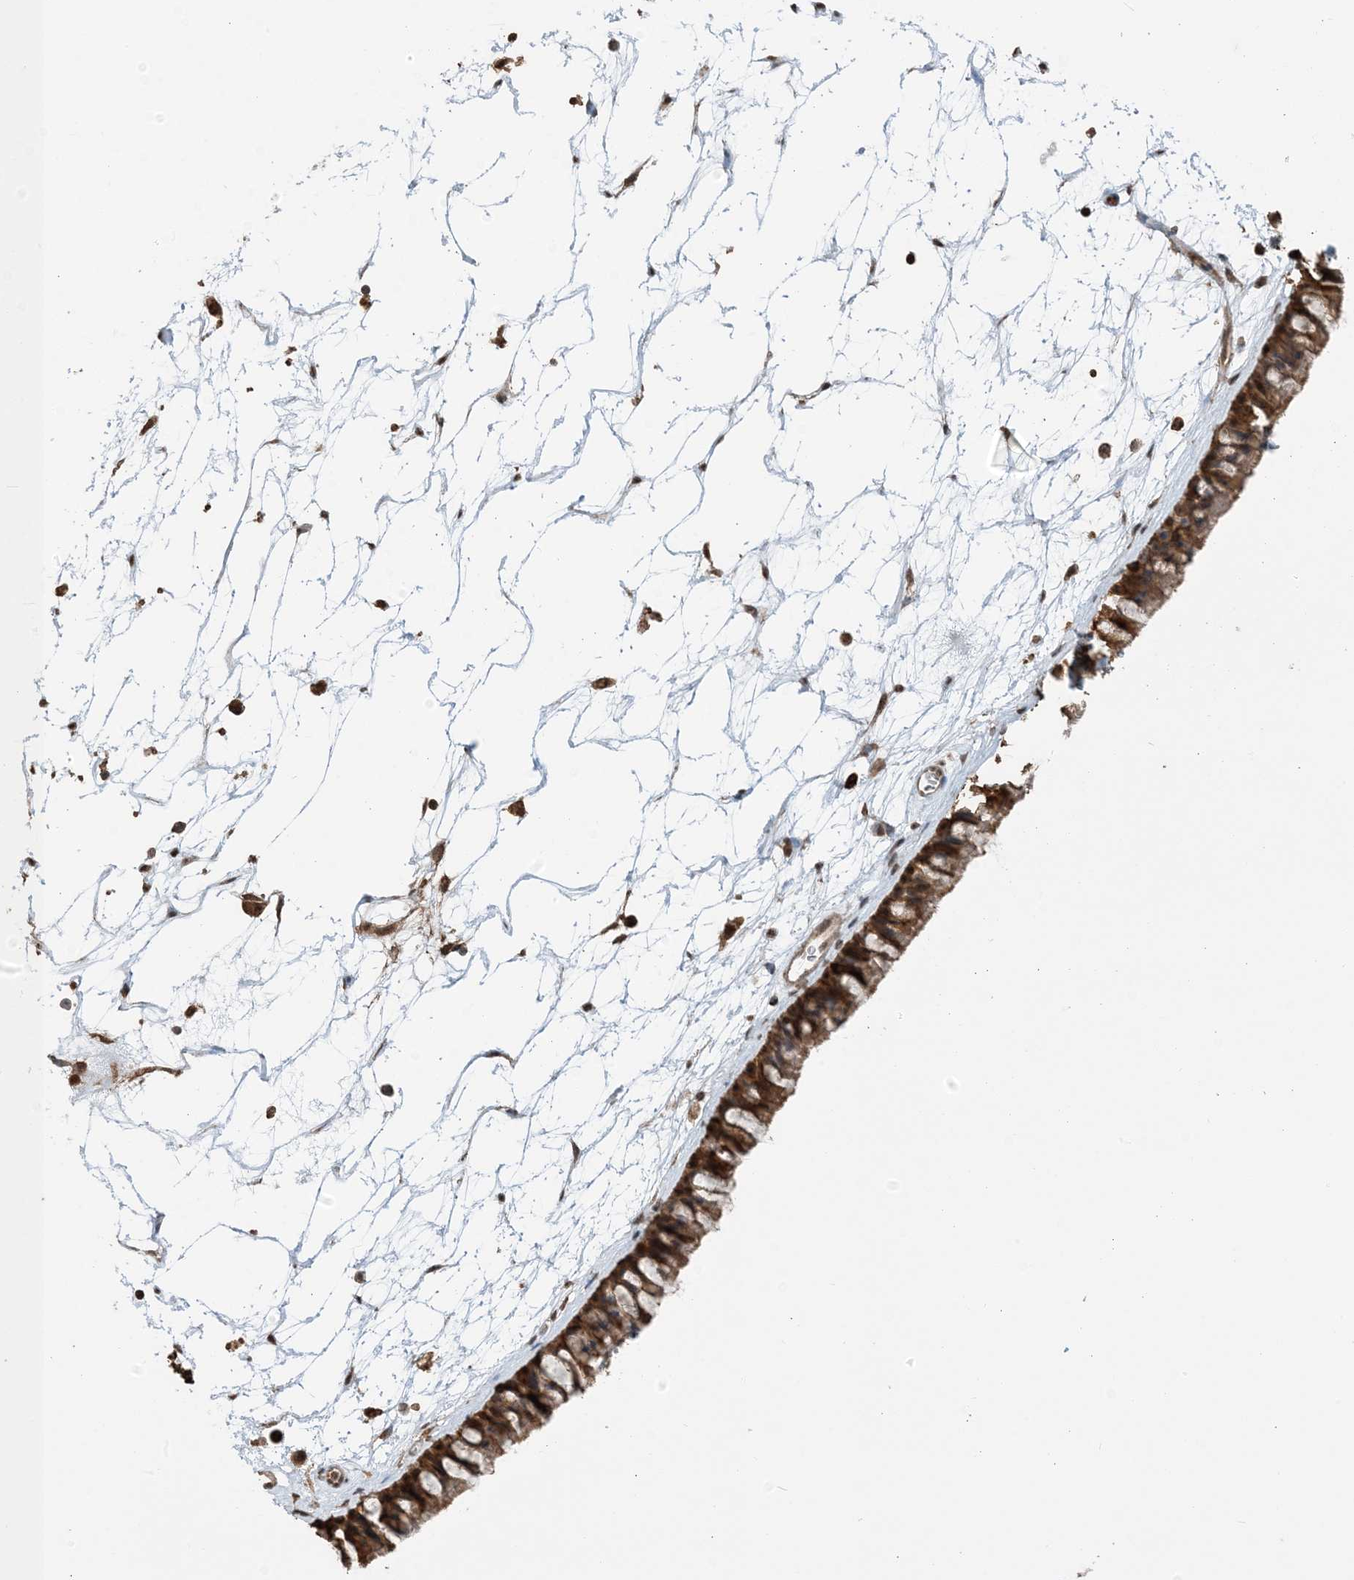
{"staining": {"intensity": "moderate", "quantity": ">75%", "location": "cytoplasmic/membranous,nuclear"}, "tissue": "nasopharynx", "cell_type": "Respiratory epithelial cells", "image_type": "normal", "snomed": [{"axis": "morphology", "description": "Normal tissue, NOS"}, {"axis": "topography", "description": "Nasopharynx"}], "caption": "Approximately >75% of respiratory epithelial cells in normal human nasopharynx reveal moderate cytoplasmic/membranous,nuclear protein expression as visualized by brown immunohistochemical staining.", "gene": "HSPA1A", "patient": {"sex": "male", "age": 64}}